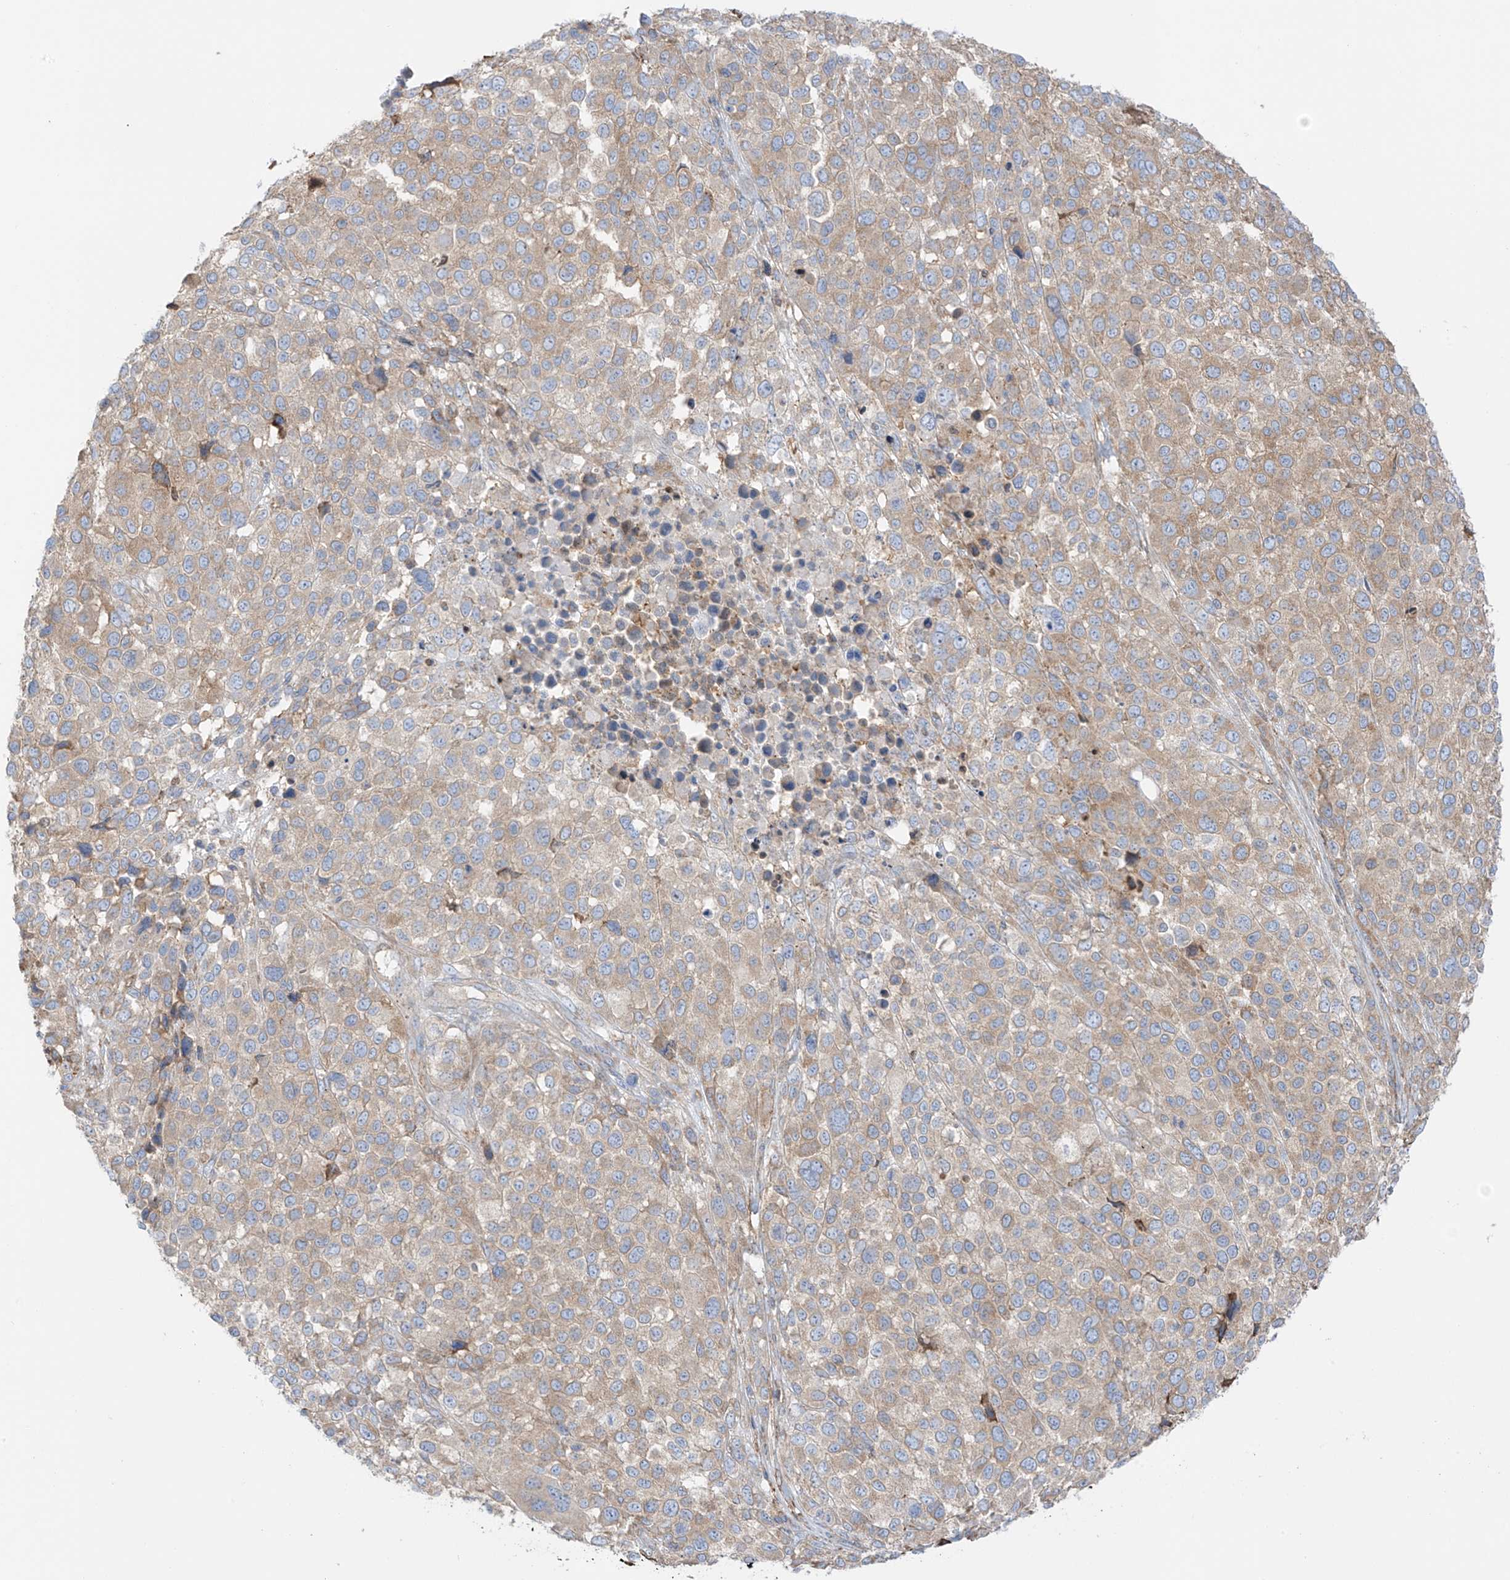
{"staining": {"intensity": "moderate", "quantity": "25%-75%", "location": "cytoplasmic/membranous"}, "tissue": "melanoma", "cell_type": "Tumor cells", "image_type": "cancer", "snomed": [{"axis": "morphology", "description": "Malignant melanoma, NOS"}, {"axis": "topography", "description": "Skin of trunk"}], "caption": "This histopathology image exhibits immunohistochemistry (IHC) staining of melanoma, with medium moderate cytoplasmic/membranous positivity in approximately 25%-75% of tumor cells.", "gene": "XKR3", "patient": {"sex": "male", "age": 71}}